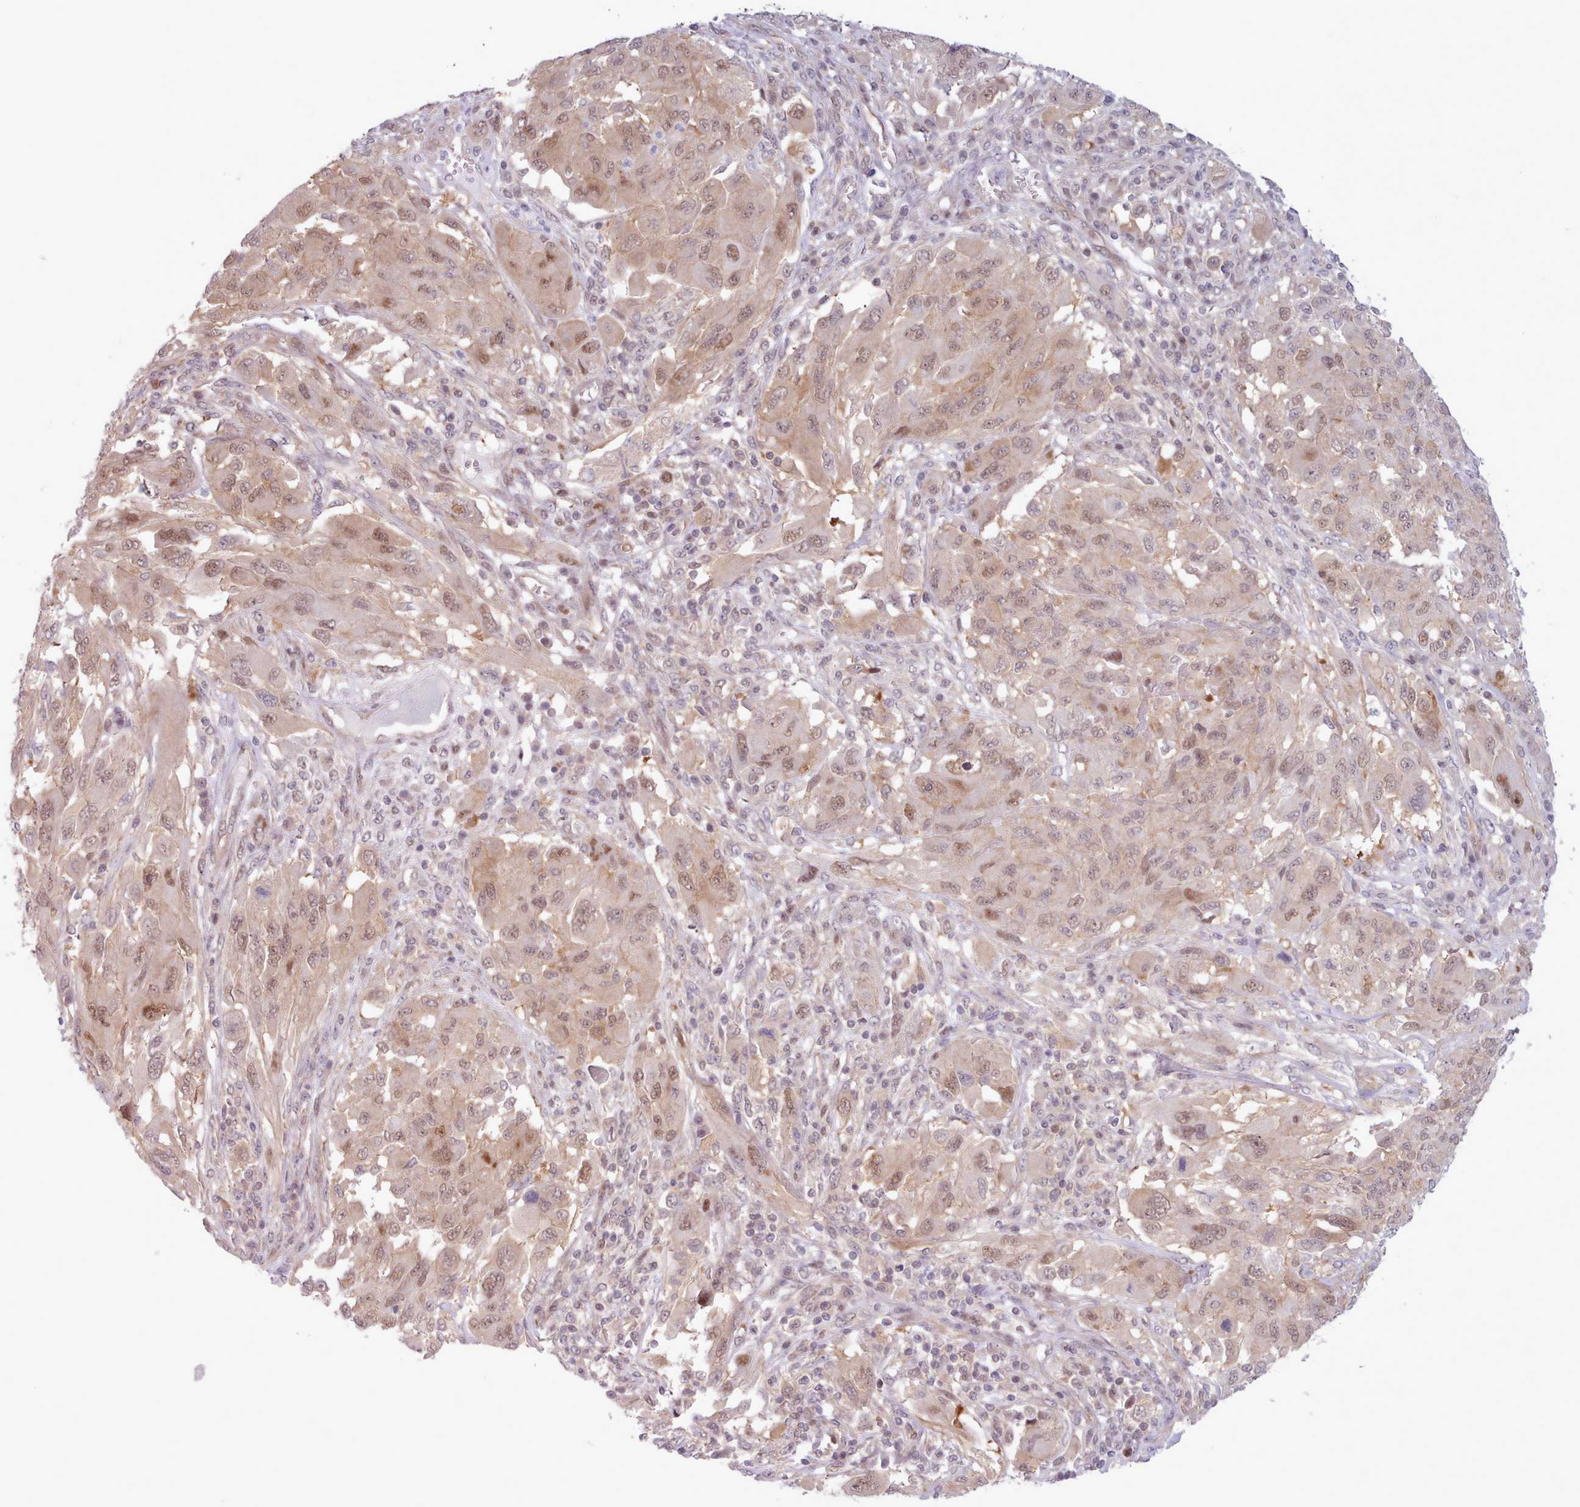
{"staining": {"intensity": "moderate", "quantity": ">75%", "location": "nuclear"}, "tissue": "melanoma", "cell_type": "Tumor cells", "image_type": "cancer", "snomed": [{"axis": "morphology", "description": "Malignant melanoma, NOS"}, {"axis": "topography", "description": "Skin"}], "caption": "This is an image of immunohistochemistry (IHC) staining of malignant melanoma, which shows moderate positivity in the nuclear of tumor cells.", "gene": "KBTBD7", "patient": {"sex": "female", "age": 91}}